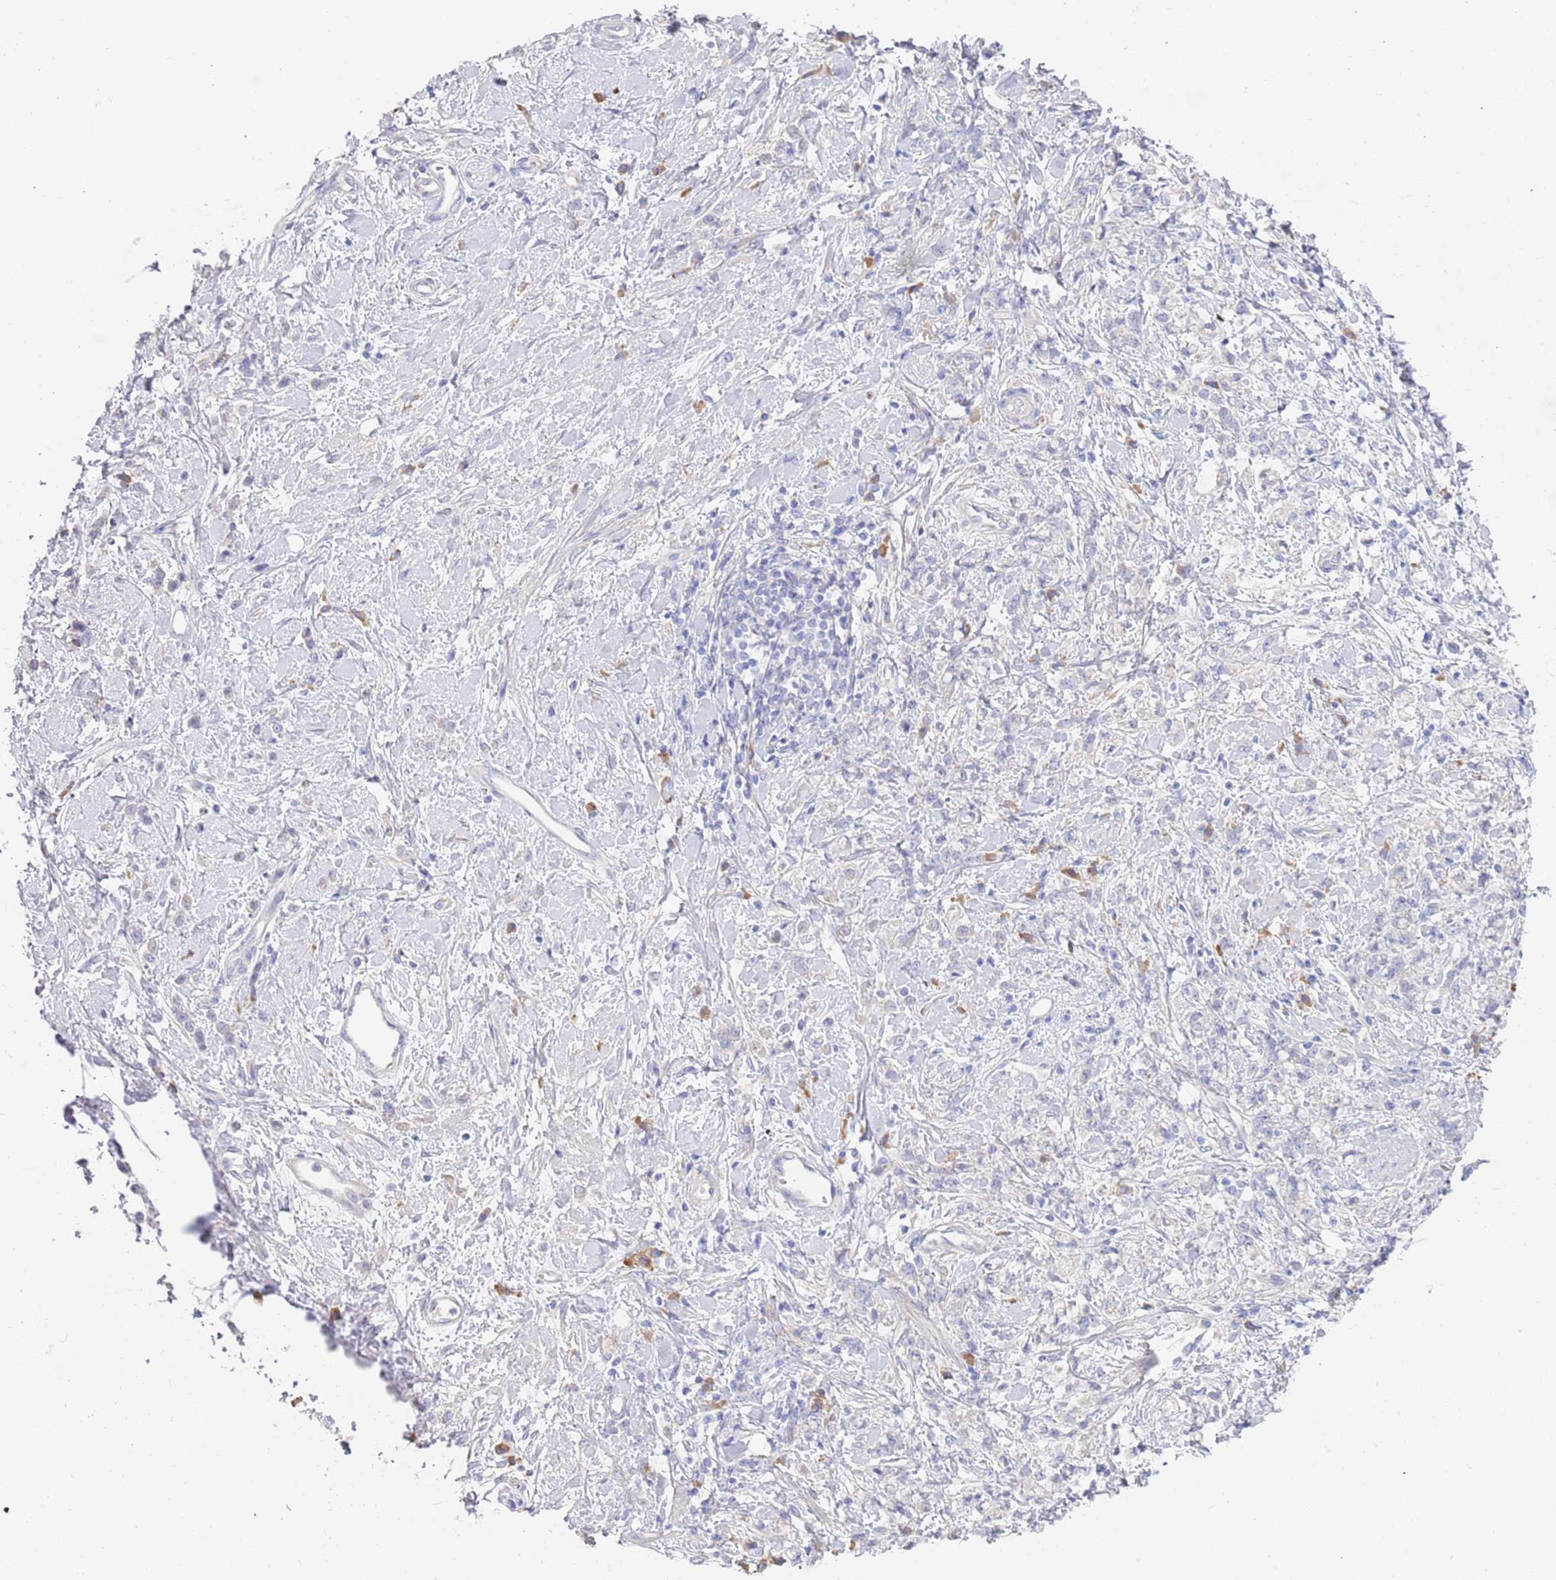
{"staining": {"intensity": "negative", "quantity": "none", "location": "none"}, "tissue": "stomach cancer", "cell_type": "Tumor cells", "image_type": "cancer", "snomed": [{"axis": "morphology", "description": "Adenocarcinoma, NOS"}, {"axis": "topography", "description": "Stomach"}], "caption": "Immunohistochemistry (IHC) photomicrograph of human adenocarcinoma (stomach) stained for a protein (brown), which demonstrates no positivity in tumor cells.", "gene": "CCDC149", "patient": {"sex": "female", "age": 60}}